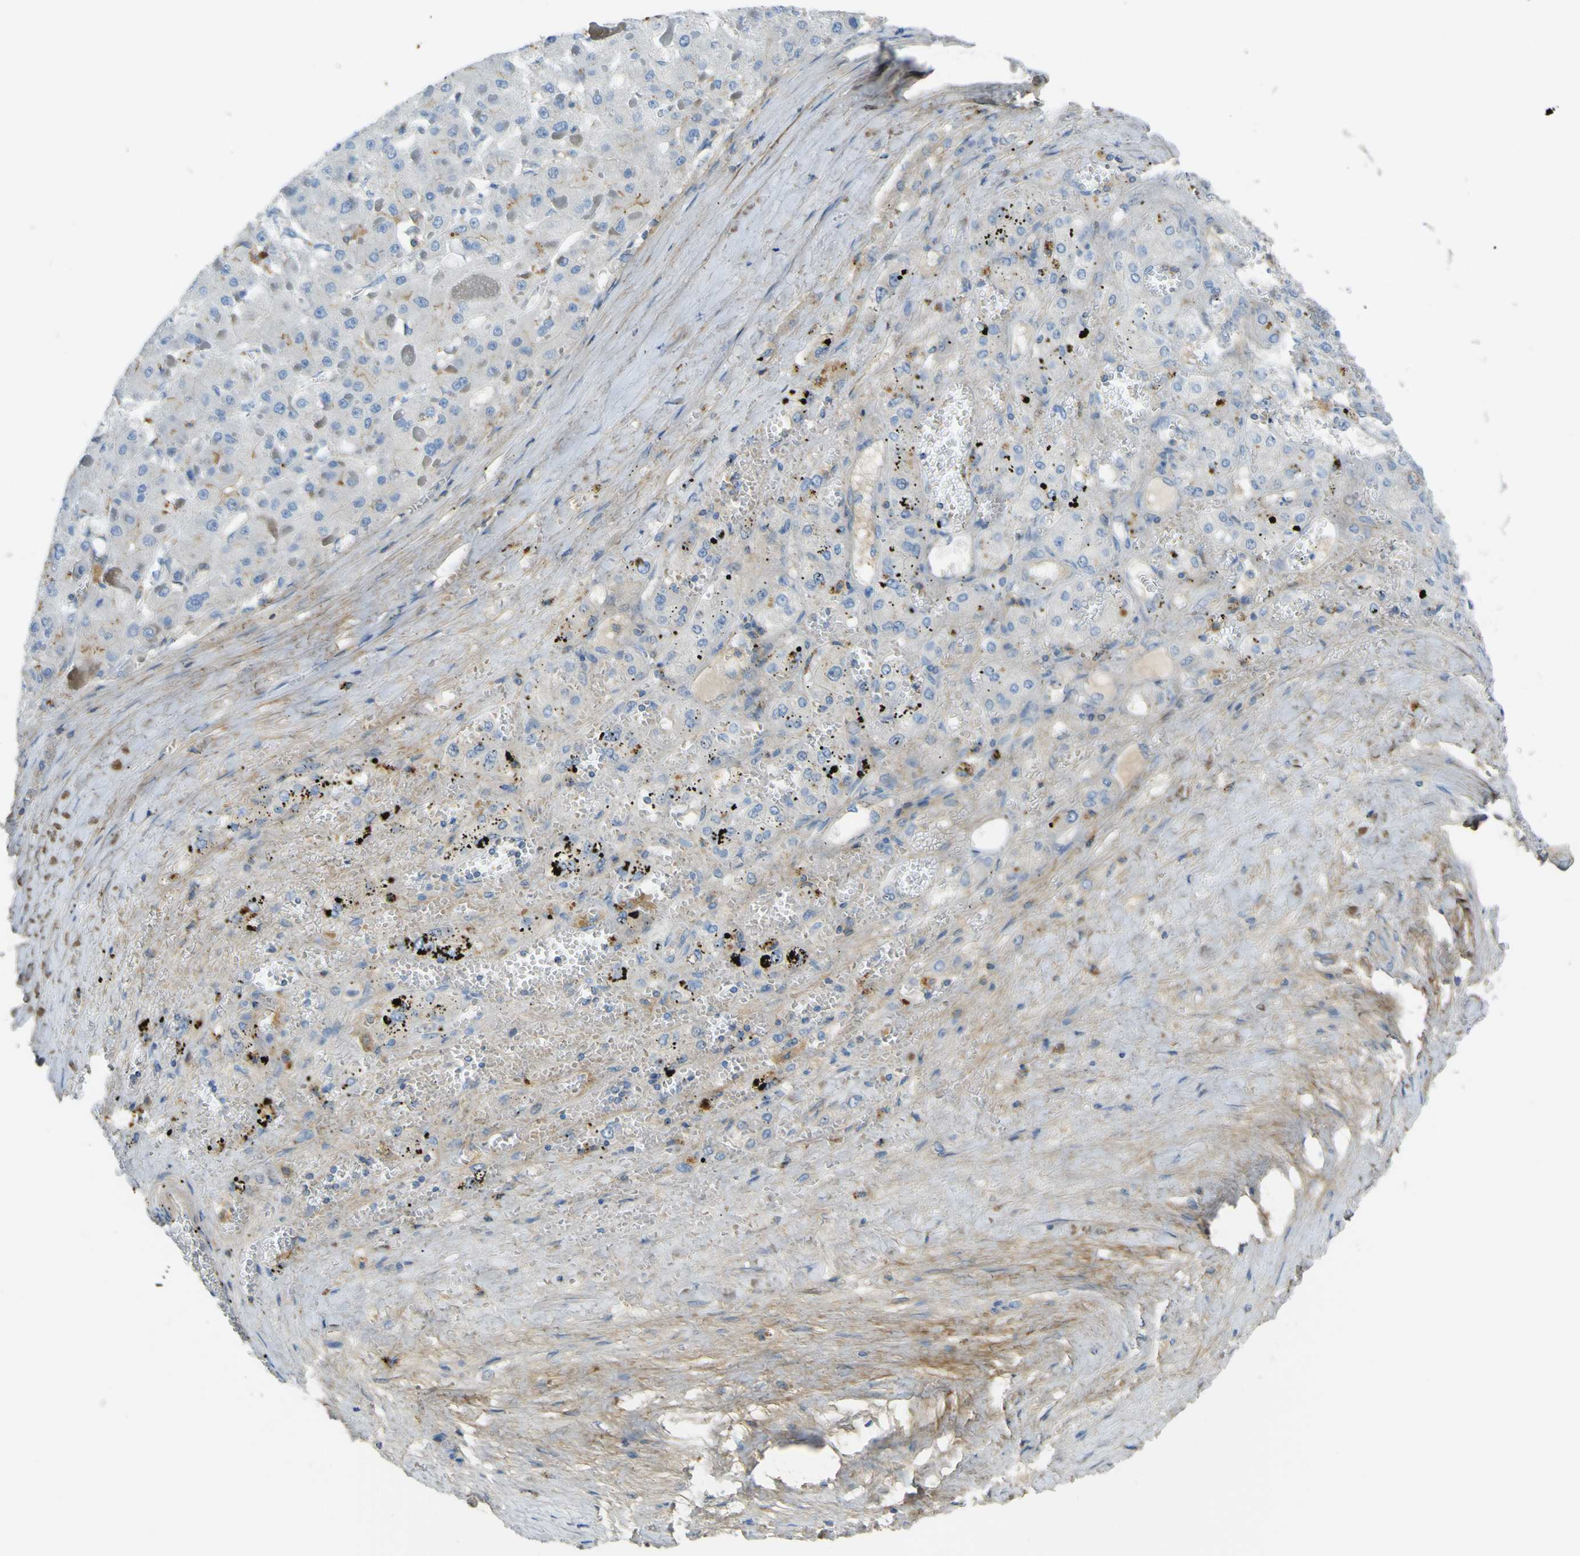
{"staining": {"intensity": "negative", "quantity": "none", "location": "none"}, "tissue": "liver cancer", "cell_type": "Tumor cells", "image_type": "cancer", "snomed": [{"axis": "morphology", "description": "Carcinoma, Hepatocellular, NOS"}, {"axis": "topography", "description": "Liver"}], "caption": "Tumor cells show no significant protein staining in liver cancer (hepatocellular carcinoma).", "gene": "OGN", "patient": {"sex": "female", "age": 73}}